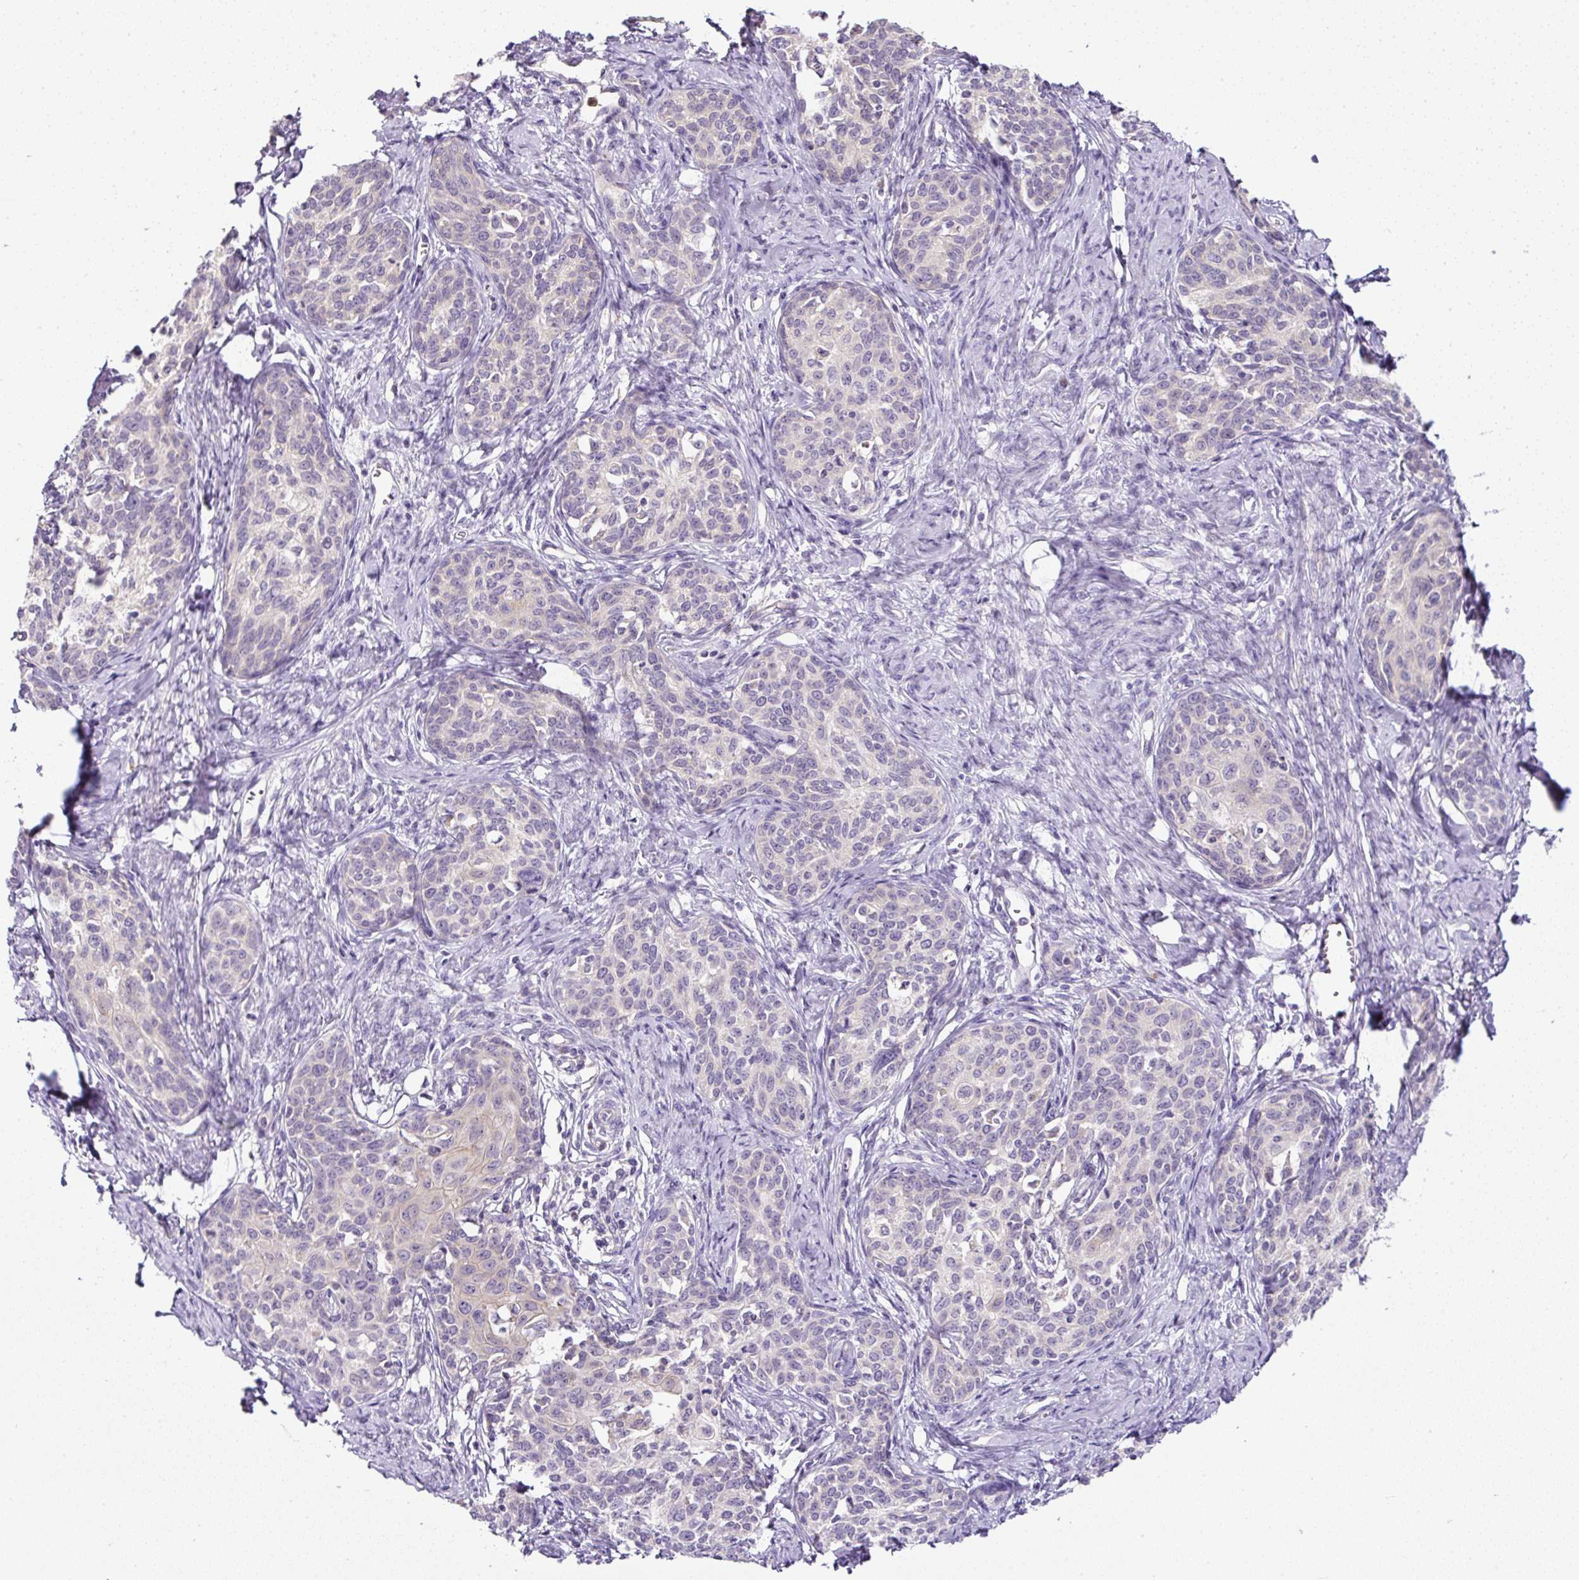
{"staining": {"intensity": "negative", "quantity": "none", "location": "none"}, "tissue": "cervical cancer", "cell_type": "Tumor cells", "image_type": "cancer", "snomed": [{"axis": "morphology", "description": "Squamous cell carcinoma, NOS"}, {"axis": "morphology", "description": "Adenocarcinoma, NOS"}, {"axis": "topography", "description": "Cervix"}], "caption": "Immunohistochemistry of human cervical squamous cell carcinoma displays no staining in tumor cells. (DAB (3,3'-diaminobenzidine) immunohistochemistry (IHC) with hematoxylin counter stain).", "gene": "HPS4", "patient": {"sex": "female", "age": 52}}